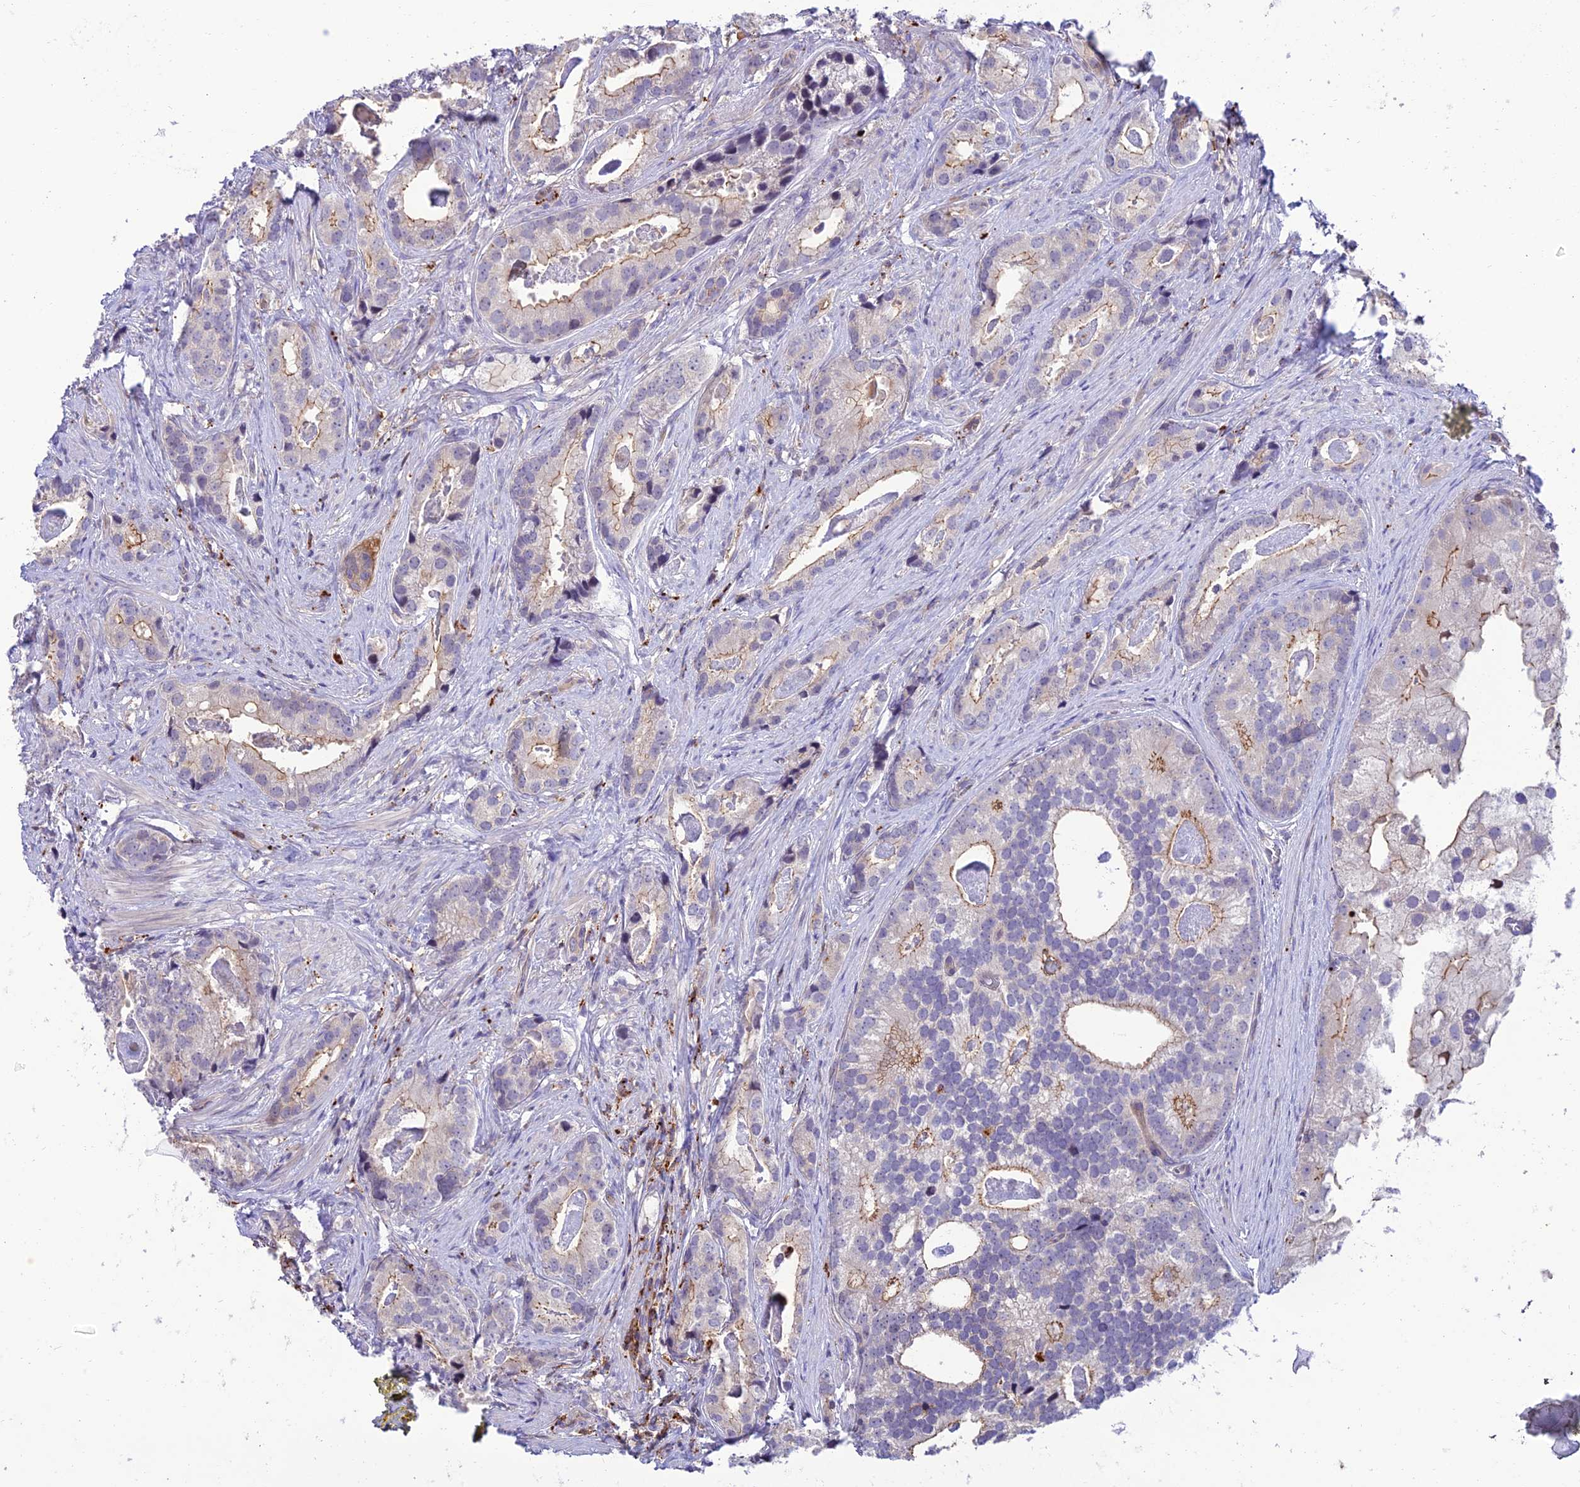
{"staining": {"intensity": "weak", "quantity": "<25%", "location": "cytoplasmic/membranous"}, "tissue": "prostate cancer", "cell_type": "Tumor cells", "image_type": "cancer", "snomed": [{"axis": "morphology", "description": "Adenocarcinoma, Low grade"}, {"axis": "topography", "description": "Prostate"}], "caption": "Micrograph shows no significant protein staining in tumor cells of prostate cancer.", "gene": "ARHGEF18", "patient": {"sex": "male", "age": 71}}